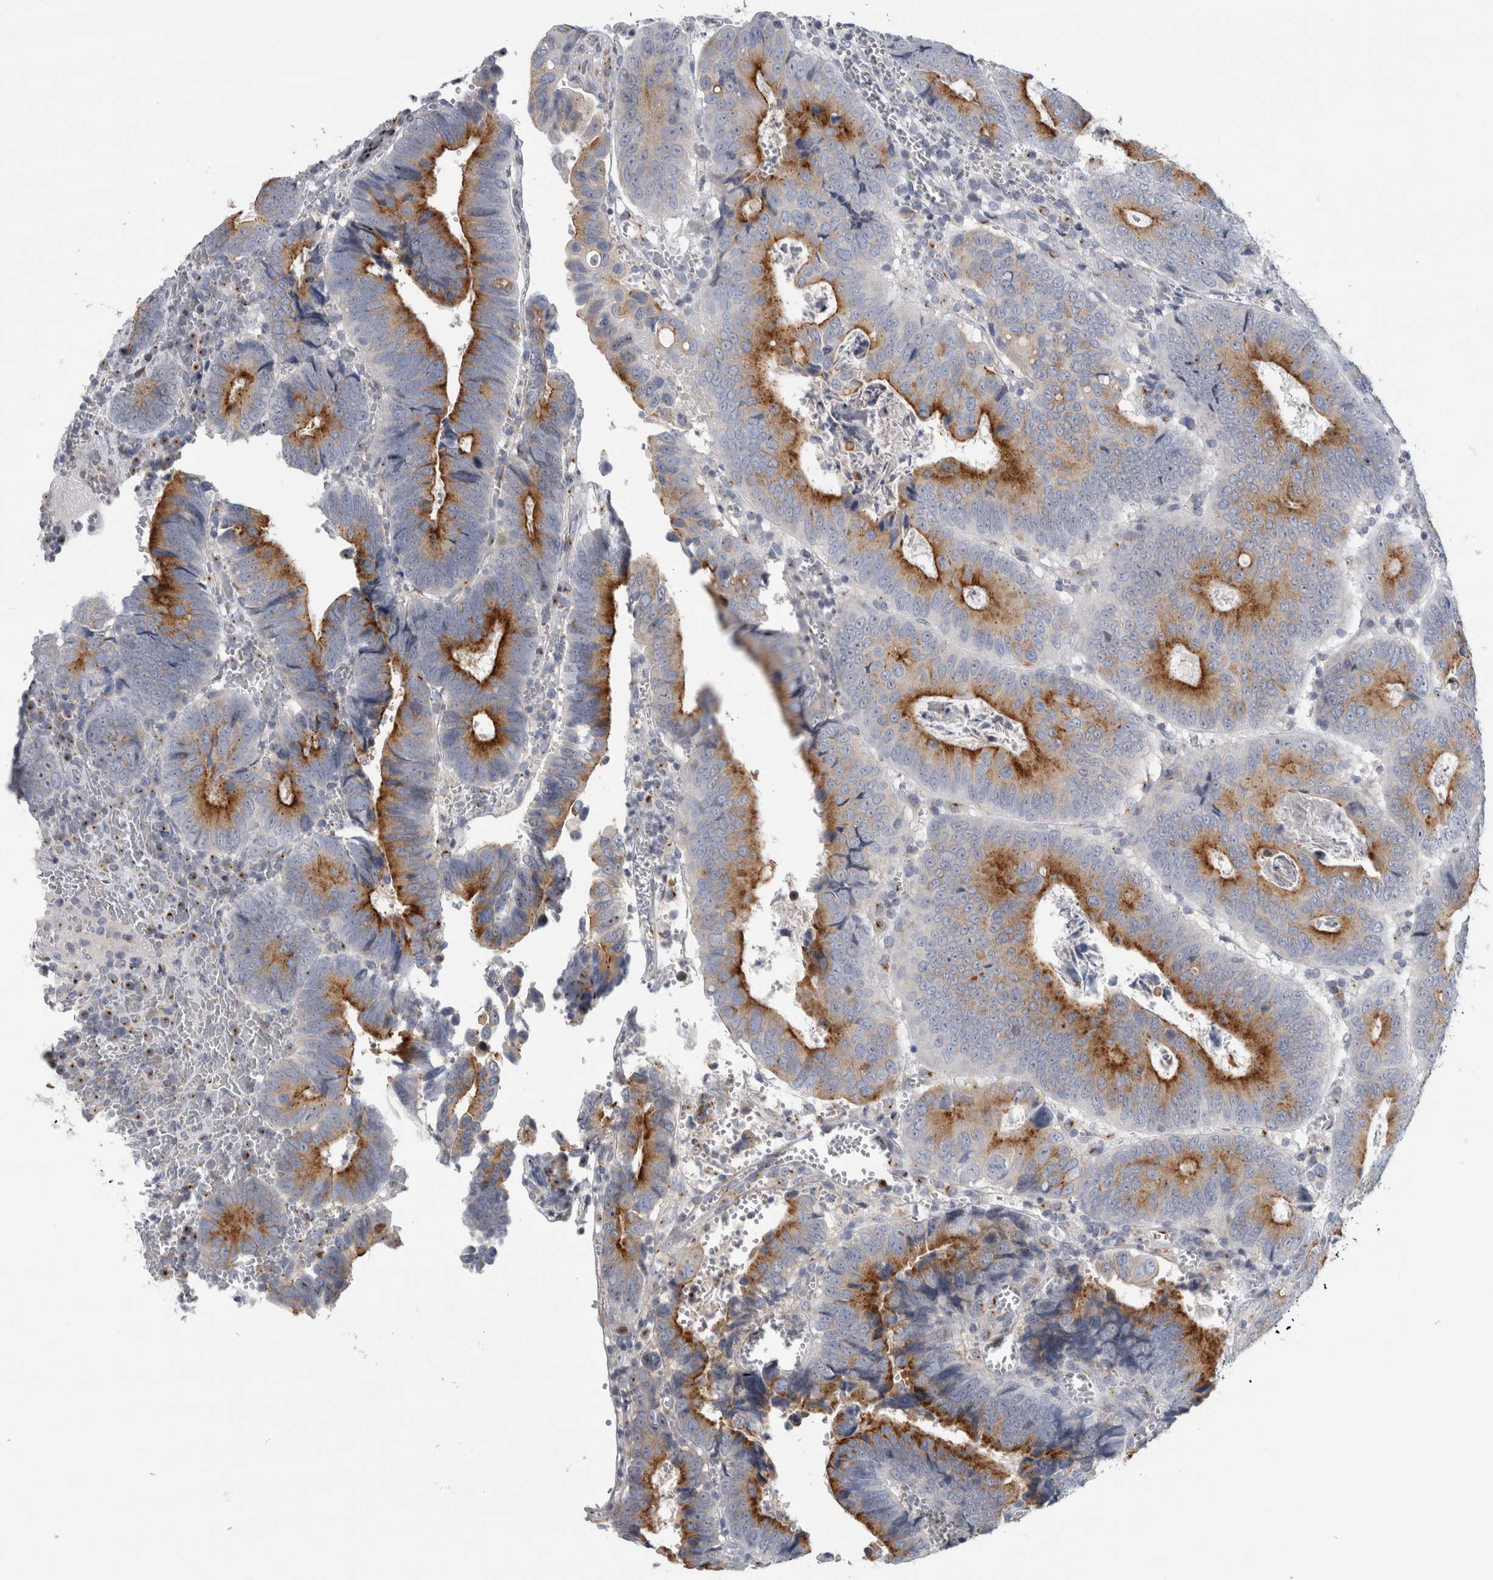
{"staining": {"intensity": "strong", "quantity": ">75%", "location": "cytoplasmic/membranous"}, "tissue": "colorectal cancer", "cell_type": "Tumor cells", "image_type": "cancer", "snomed": [{"axis": "morphology", "description": "Inflammation, NOS"}, {"axis": "morphology", "description": "Adenocarcinoma, NOS"}, {"axis": "topography", "description": "Colon"}], "caption": "DAB (3,3'-diaminobenzidine) immunohistochemical staining of colorectal adenocarcinoma reveals strong cytoplasmic/membranous protein expression in approximately >75% of tumor cells.", "gene": "AKAP9", "patient": {"sex": "male", "age": 72}}